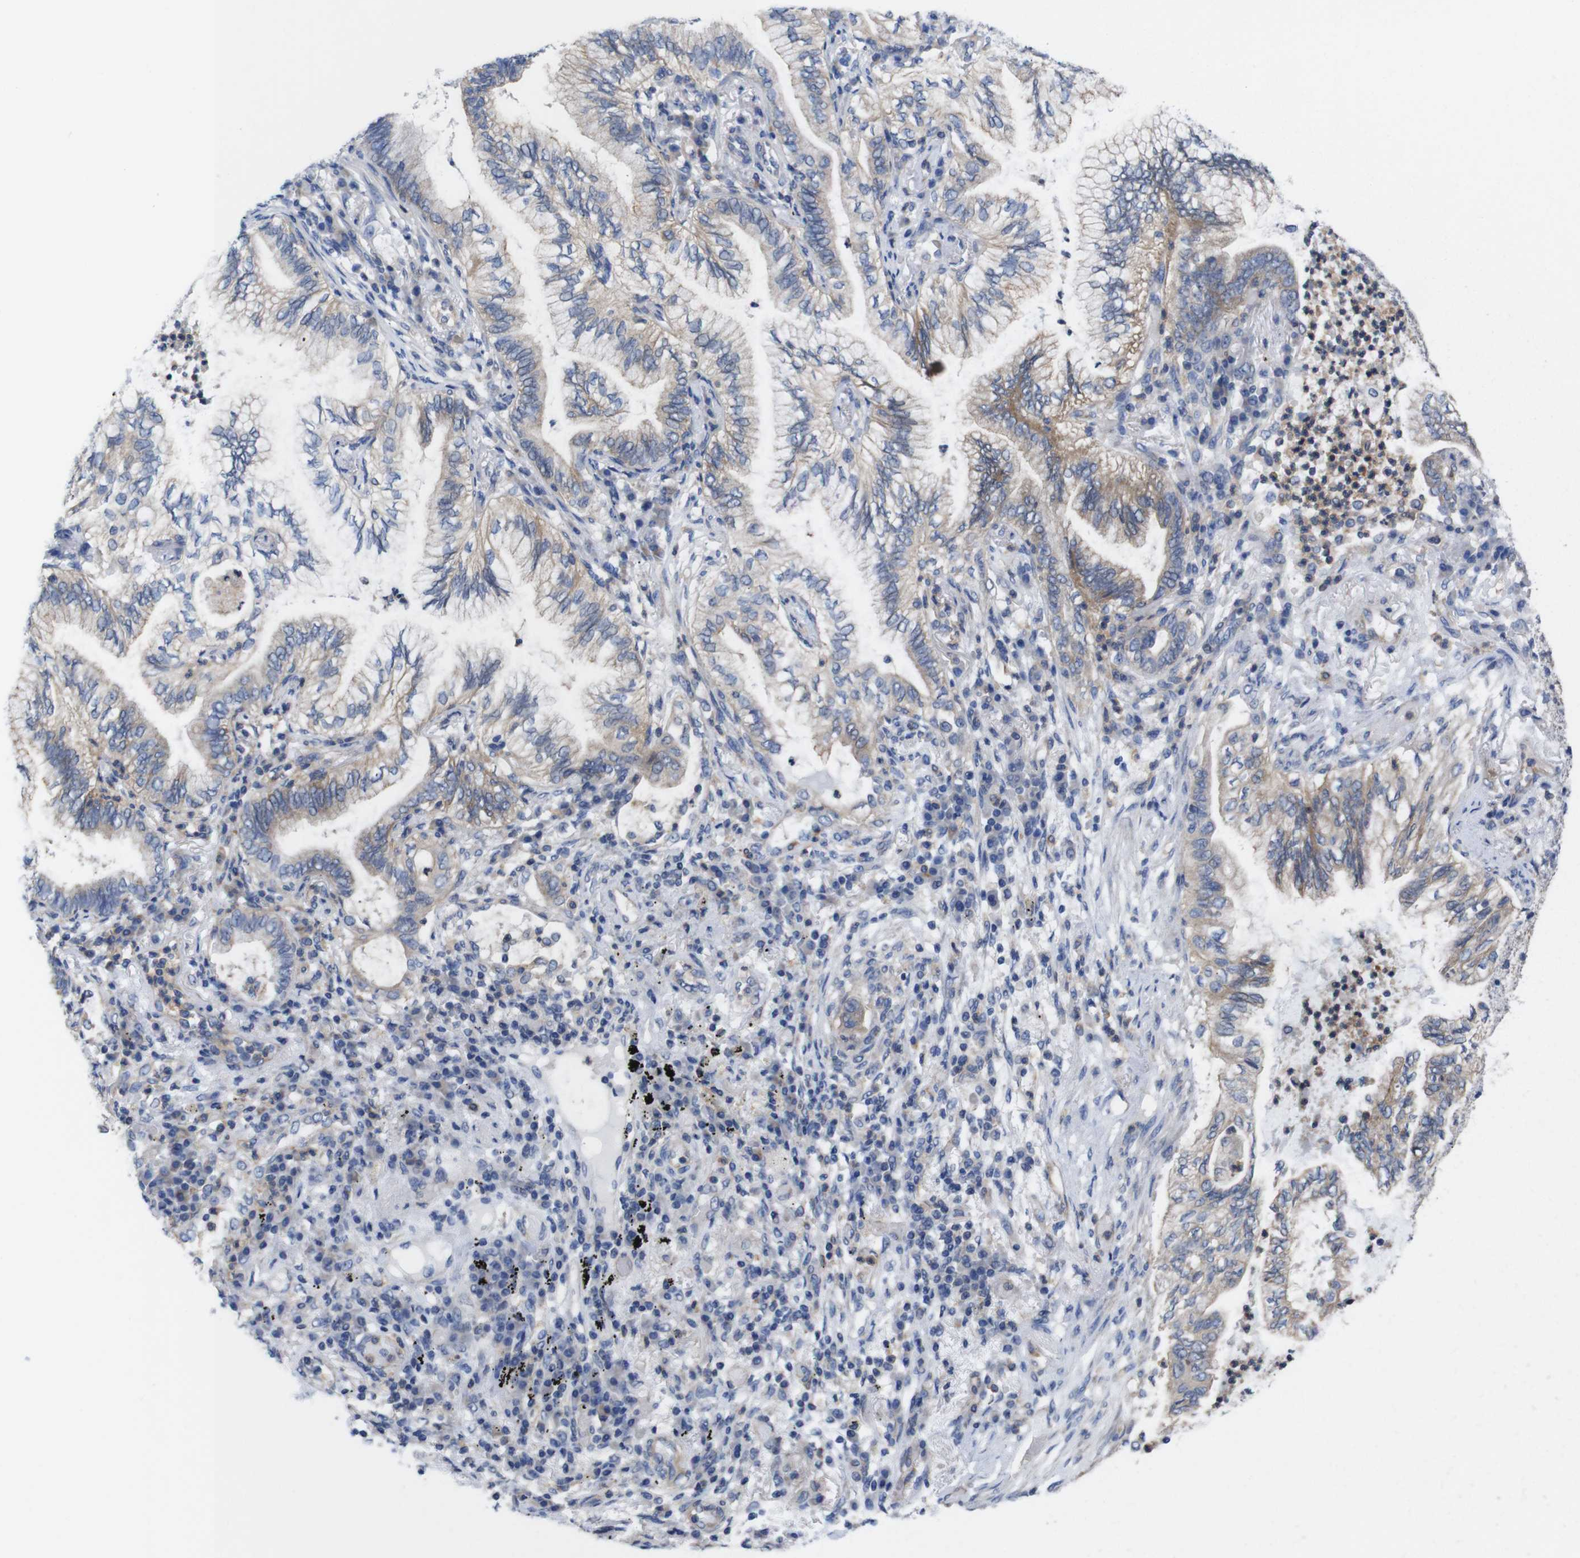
{"staining": {"intensity": "moderate", "quantity": "25%-75%", "location": "cytoplasmic/membranous"}, "tissue": "lung cancer", "cell_type": "Tumor cells", "image_type": "cancer", "snomed": [{"axis": "morphology", "description": "Normal tissue, NOS"}, {"axis": "morphology", "description": "Adenocarcinoma, NOS"}, {"axis": "topography", "description": "Bronchus"}, {"axis": "topography", "description": "Lung"}], "caption": "Lung cancer stained for a protein (brown) demonstrates moderate cytoplasmic/membranous positive expression in about 25%-75% of tumor cells.", "gene": "USH1C", "patient": {"sex": "female", "age": 70}}